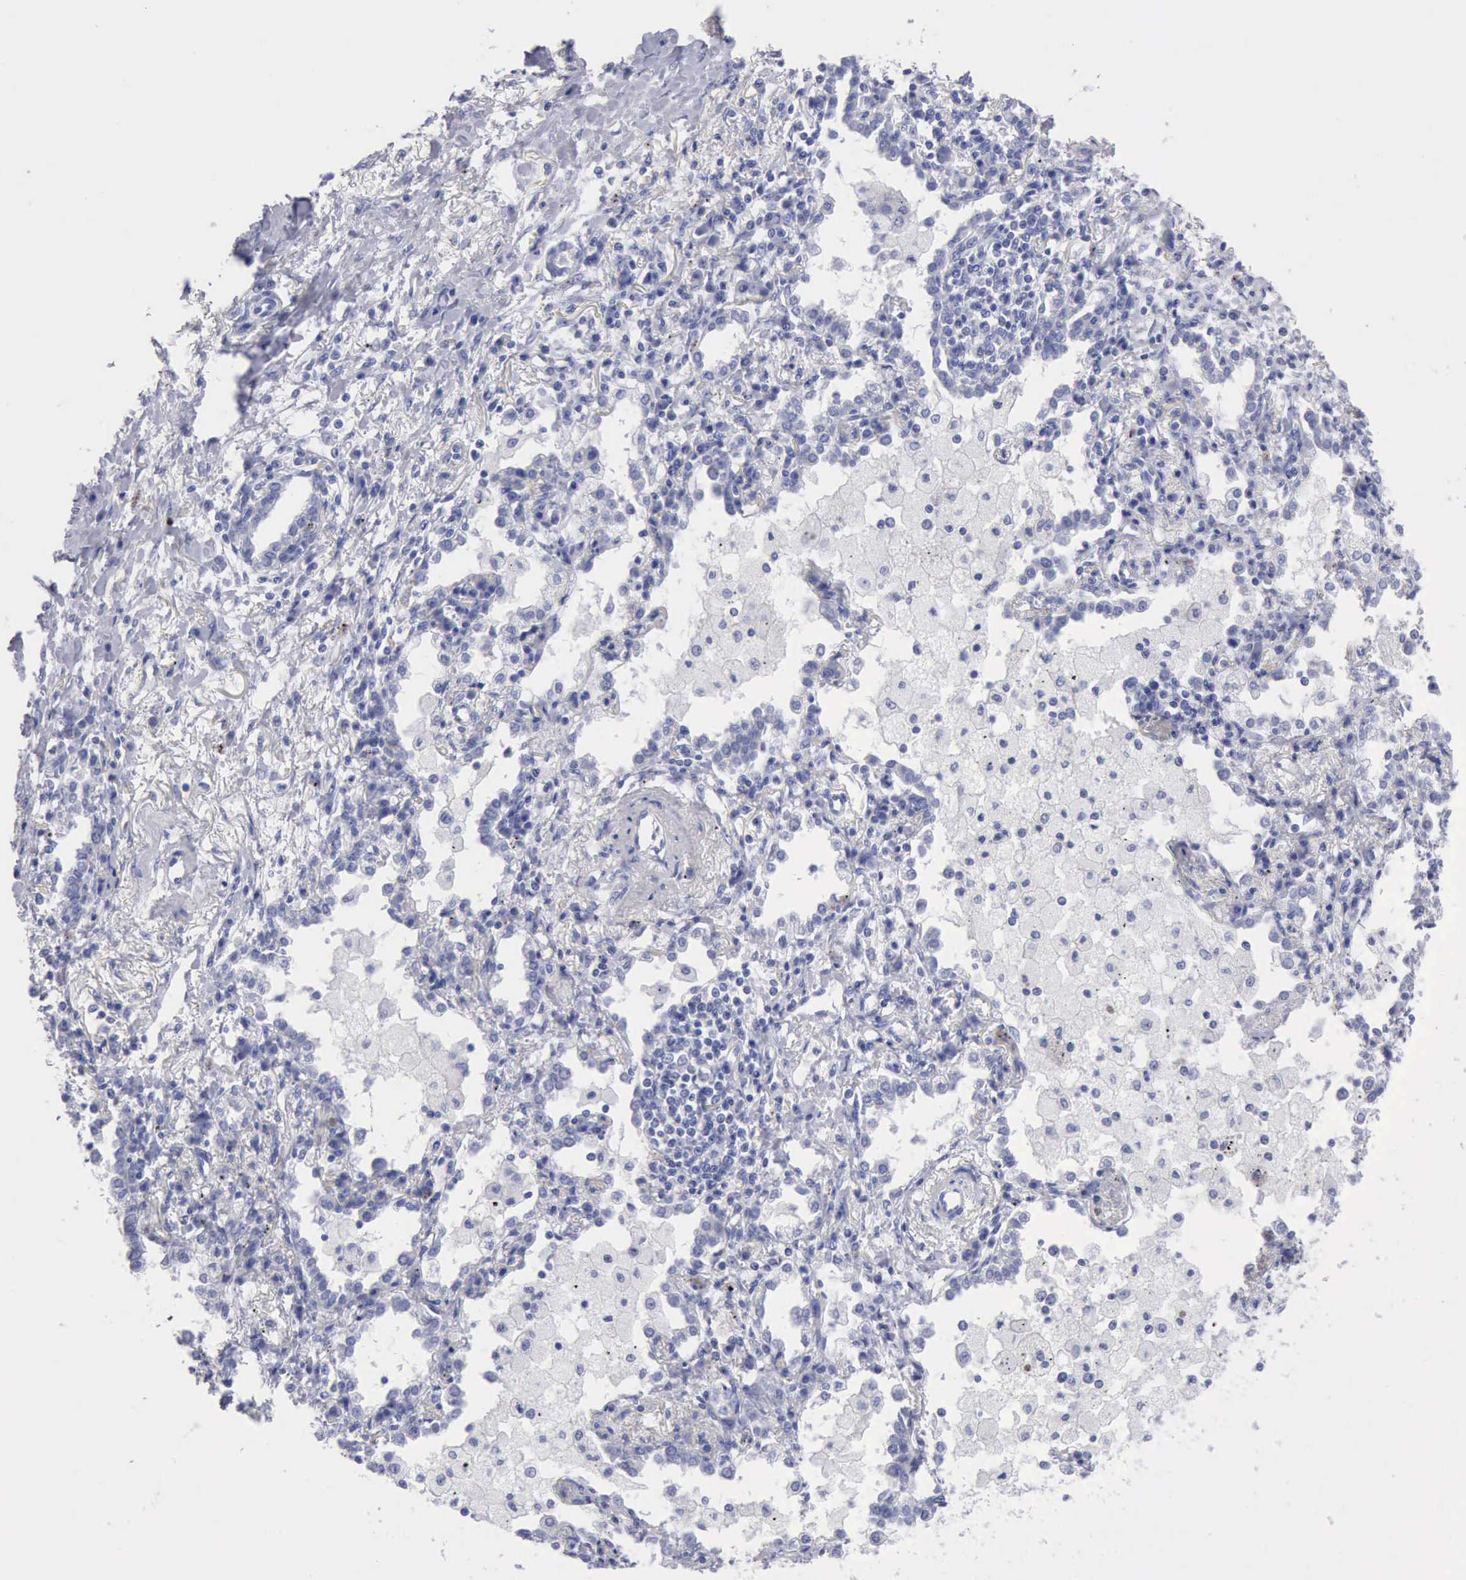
{"staining": {"intensity": "negative", "quantity": "none", "location": "none"}, "tissue": "lung cancer", "cell_type": "Tumor cells", "image_type": "cancer", "snomed": [{"axis": "morphology", "description": "Adenocarcinoma, NOS"}, {"axis": "topography", "description": "Lung"}], "caption": "High magnification brightfield microscopy of lung adenocarcinoma stained with DAB (3,3'-diaminobenzidine) (brown) and counterstained with hematoxylin (blue): tumor cells show no significant expression.", "gene": "ANGEL1", "patient": {"sex": "male", "age": 60}}